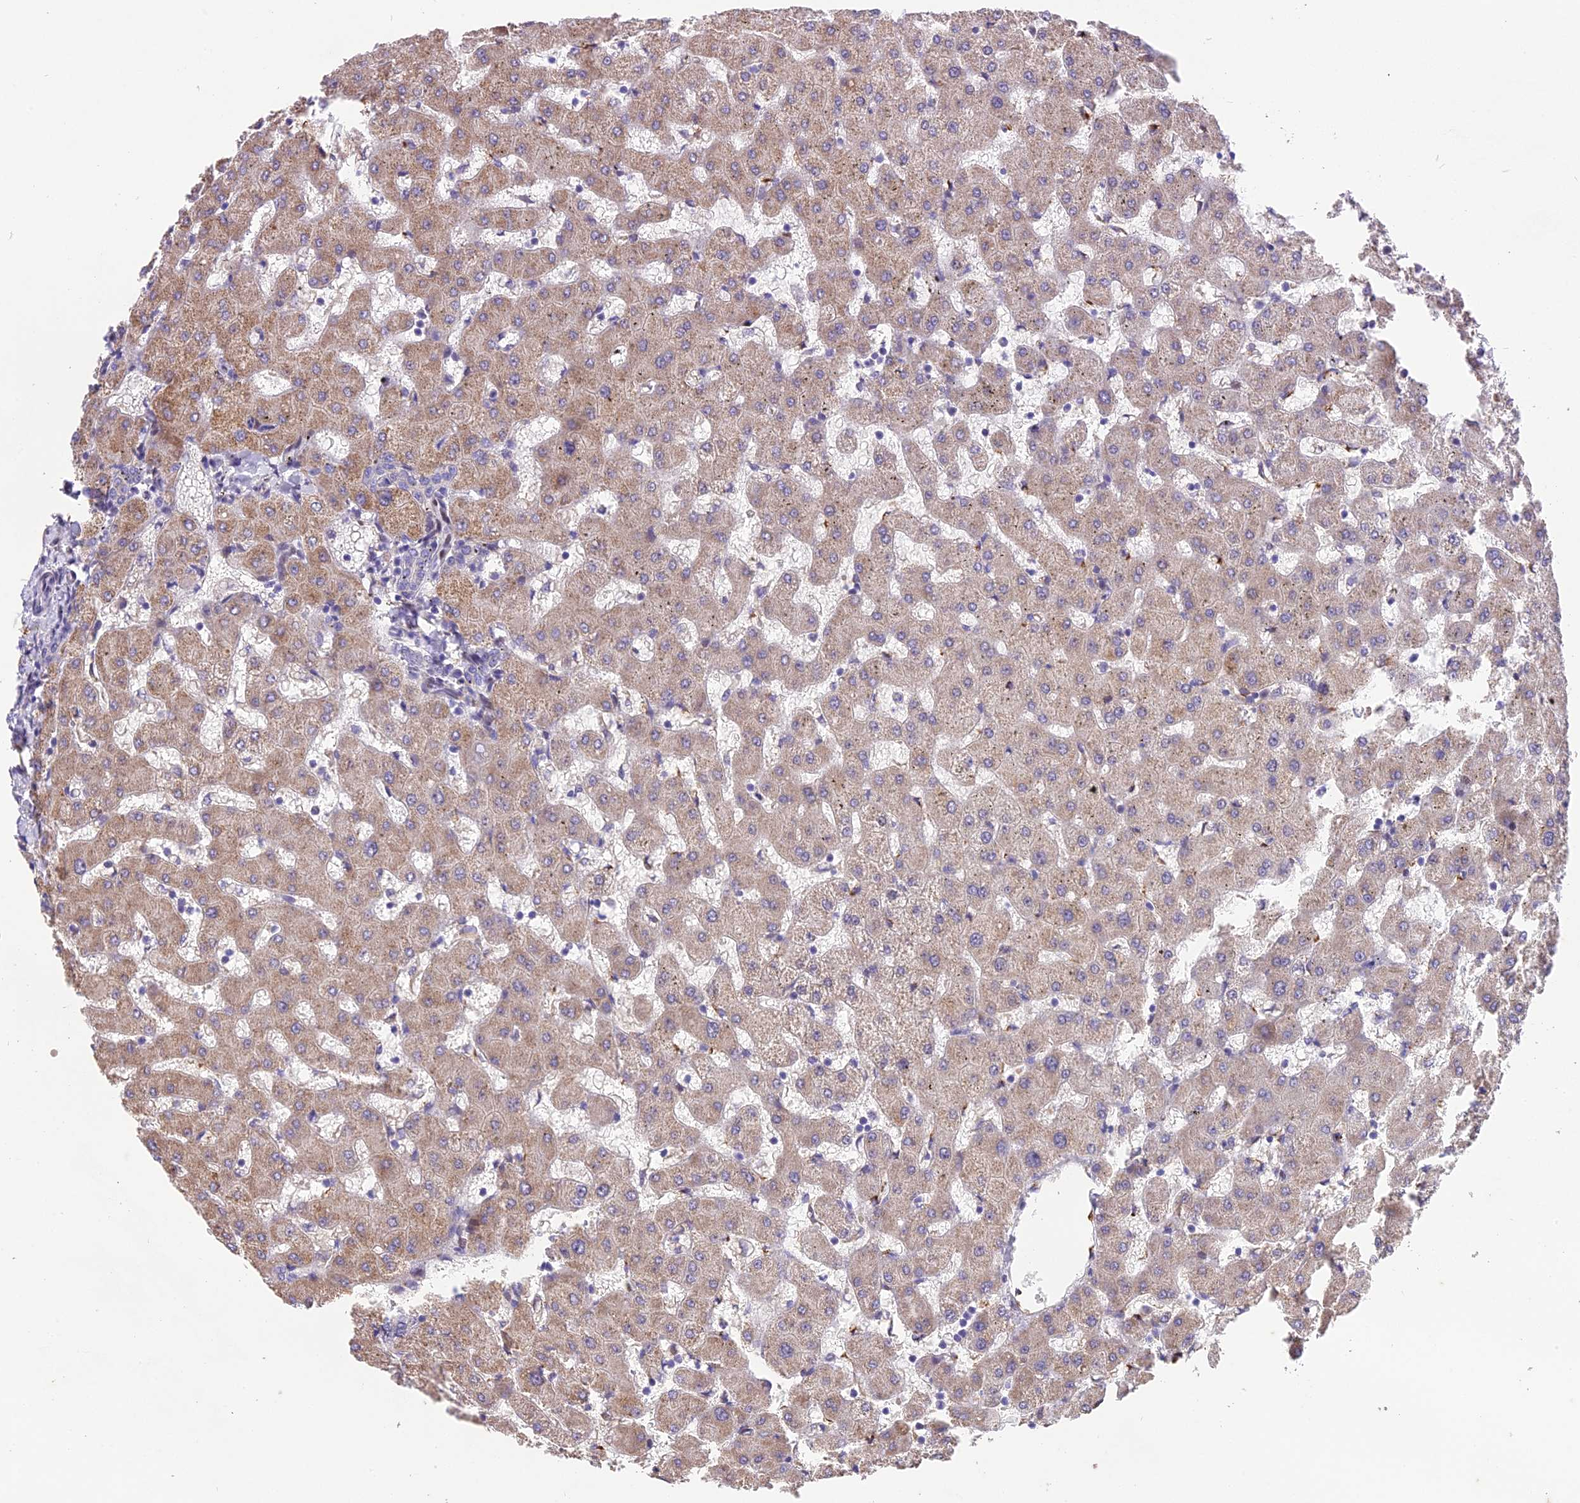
{"staining": {"intensity": "negative", "quantity": "none", "location": "none"}, "tissue": "liver", "cell_type": "Cholangiocytes", "image_type": "normal", "snomed": [{"axis": "morphology", "description": "Normal tissue, NOS"}, {"axis": "topography", "description": "Liver"}], "caption": "A micrograph of liver stained for a protein demonstrates no brown staining in cholangiocytes. (DAB IHC, high magnification).", "gene": "PUS10", "patient": {"sex": "female", "age": 63}}